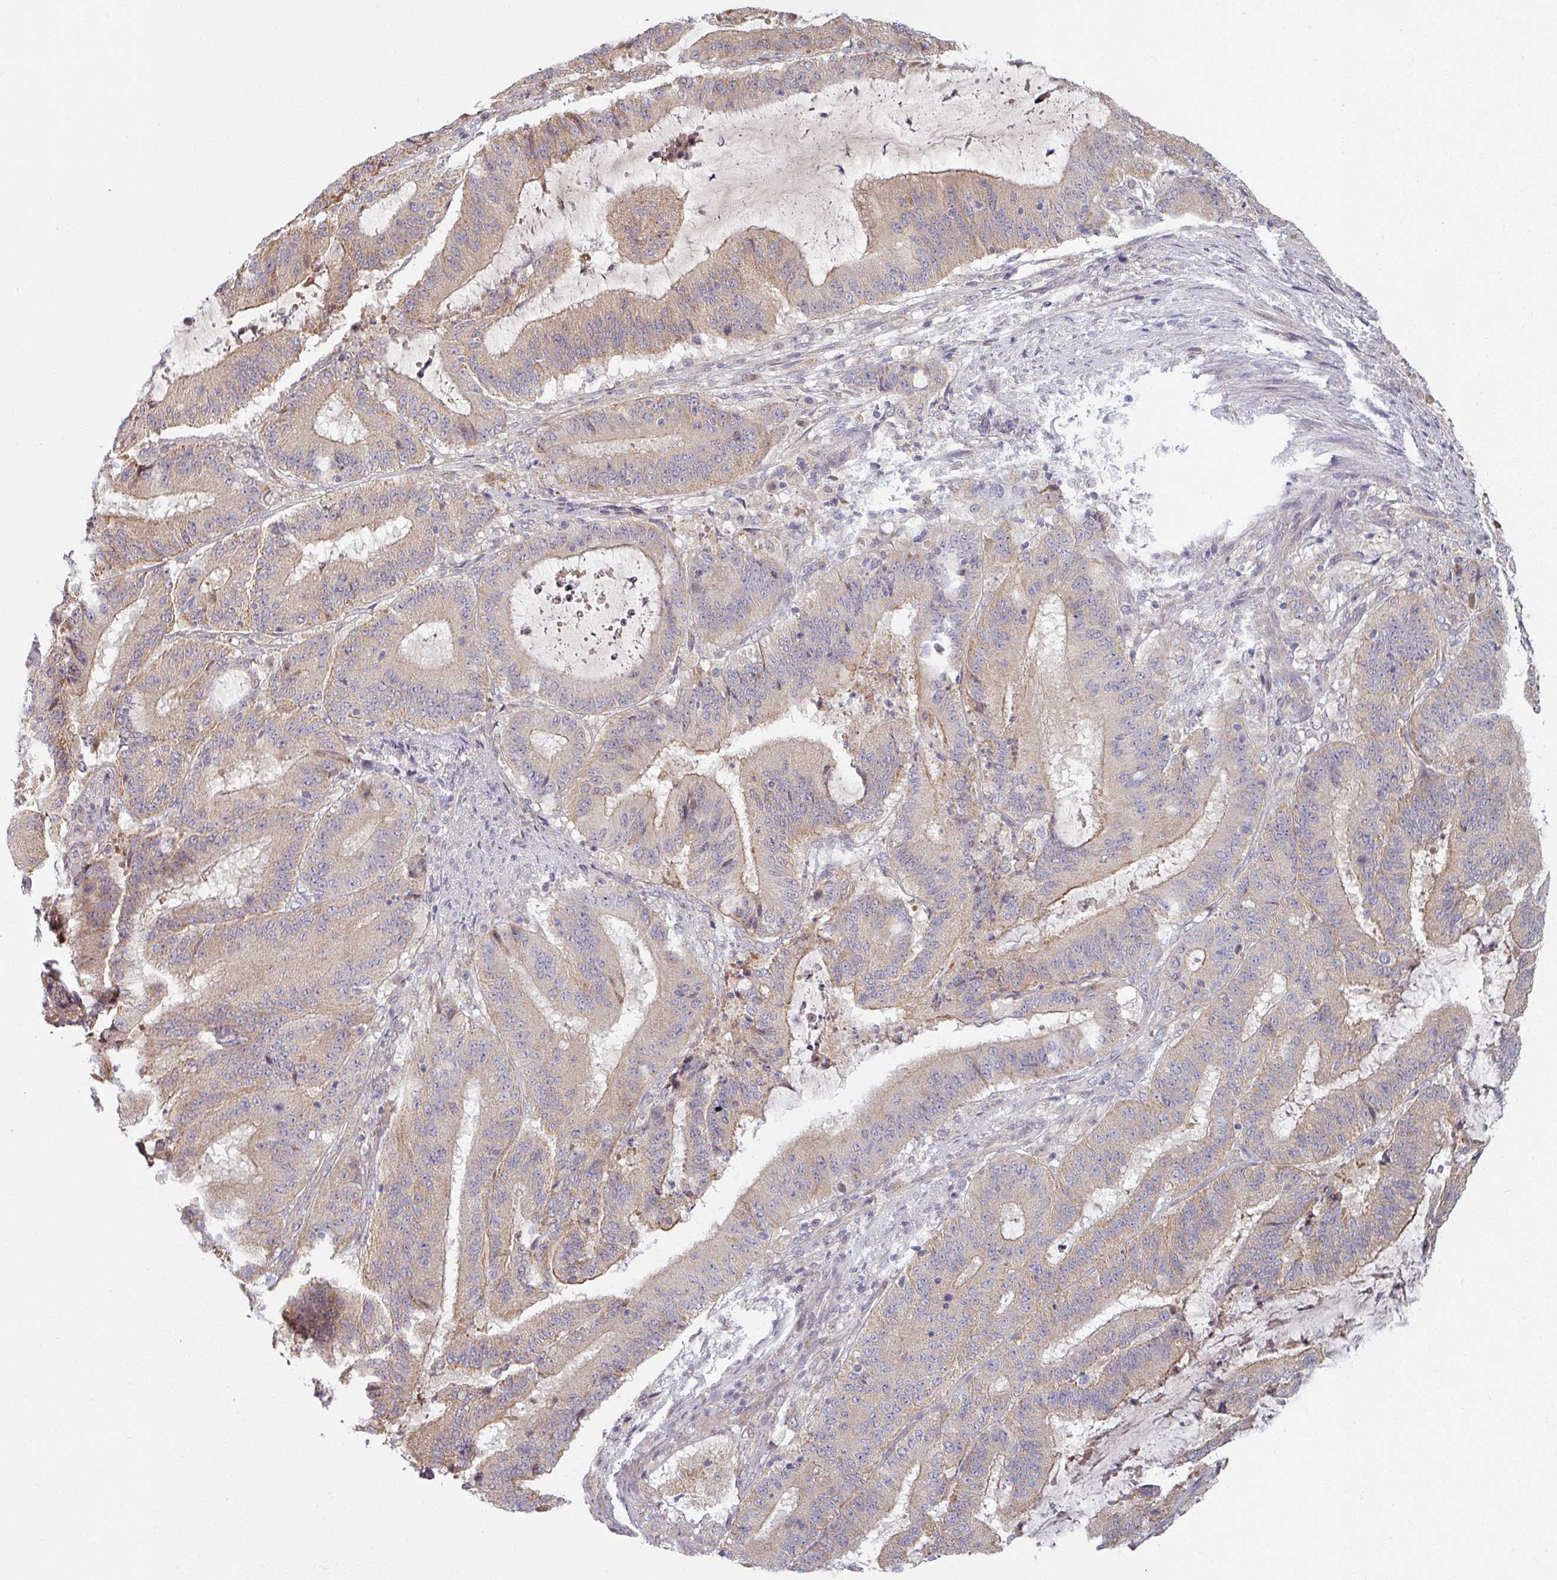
{"staining": {"intensity": "weak", "quantity": "25%-75%", "location": "cytoplasmic/membranous"}, "tissue": "liver cancer", "cell_type": "Tumor cells", "image_type": "cancer", "snomed": [{"axis": "morphology", "description": "Normal tissue, NOS"}, {"axis": "morphology", "description": "Cholangiocarcinoma"}, {"axis": "topography", "description": "Liver"}, {"axis": "topography", "description": "Peripheral nerve tissue"}], "caption": "Tumor cells demonstrate weak cytoplasmic/membranous expression in about 25%-75% of cells in cholangiocarcinoma (liver).", "gene": "PLEKHJ1", "patient": {"sex": "female", "age": 73}}